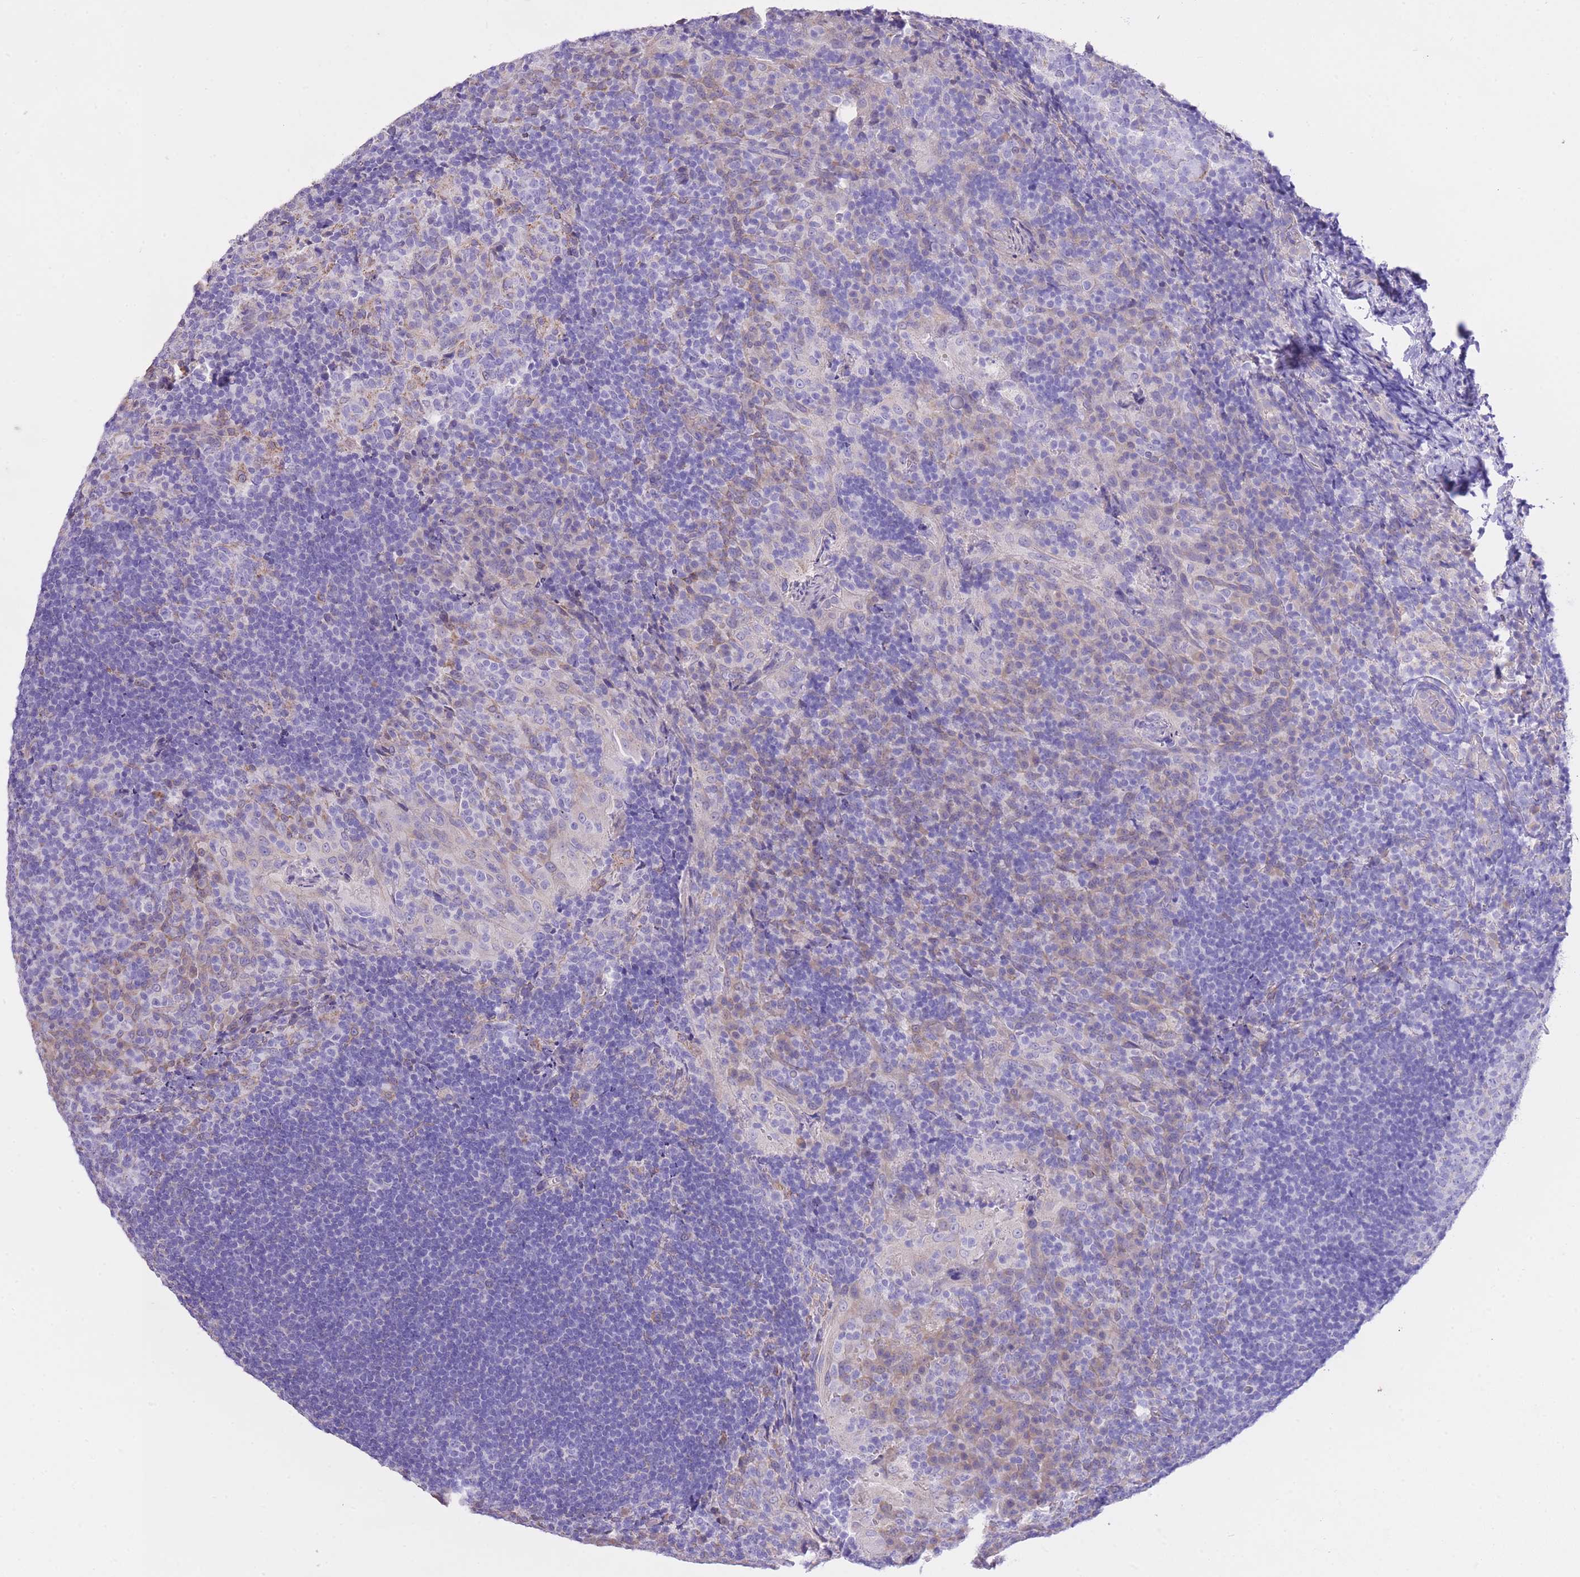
{"staining": {"intensity": "negative", "quantity": "none", "location": "none"}, "tissue": "tonsil", "cell_type": "Germinal center cells", "image_type": "normal", "snomed": [{"axis": "morphology", "description": "Normal tissue, NOS"}, {"axis": "topography", "description": "Tonsil"}], "caption": "Immunohistochemistry of normal human tonsil displays no staining in germinal center cells. (DAB (3,3'-diaminobenzidine) immunohistochemistry visualized using brightfield microscopy, high magnification).", "gene": "PGM1", "patient": {"sex": "male", "age": 17}}